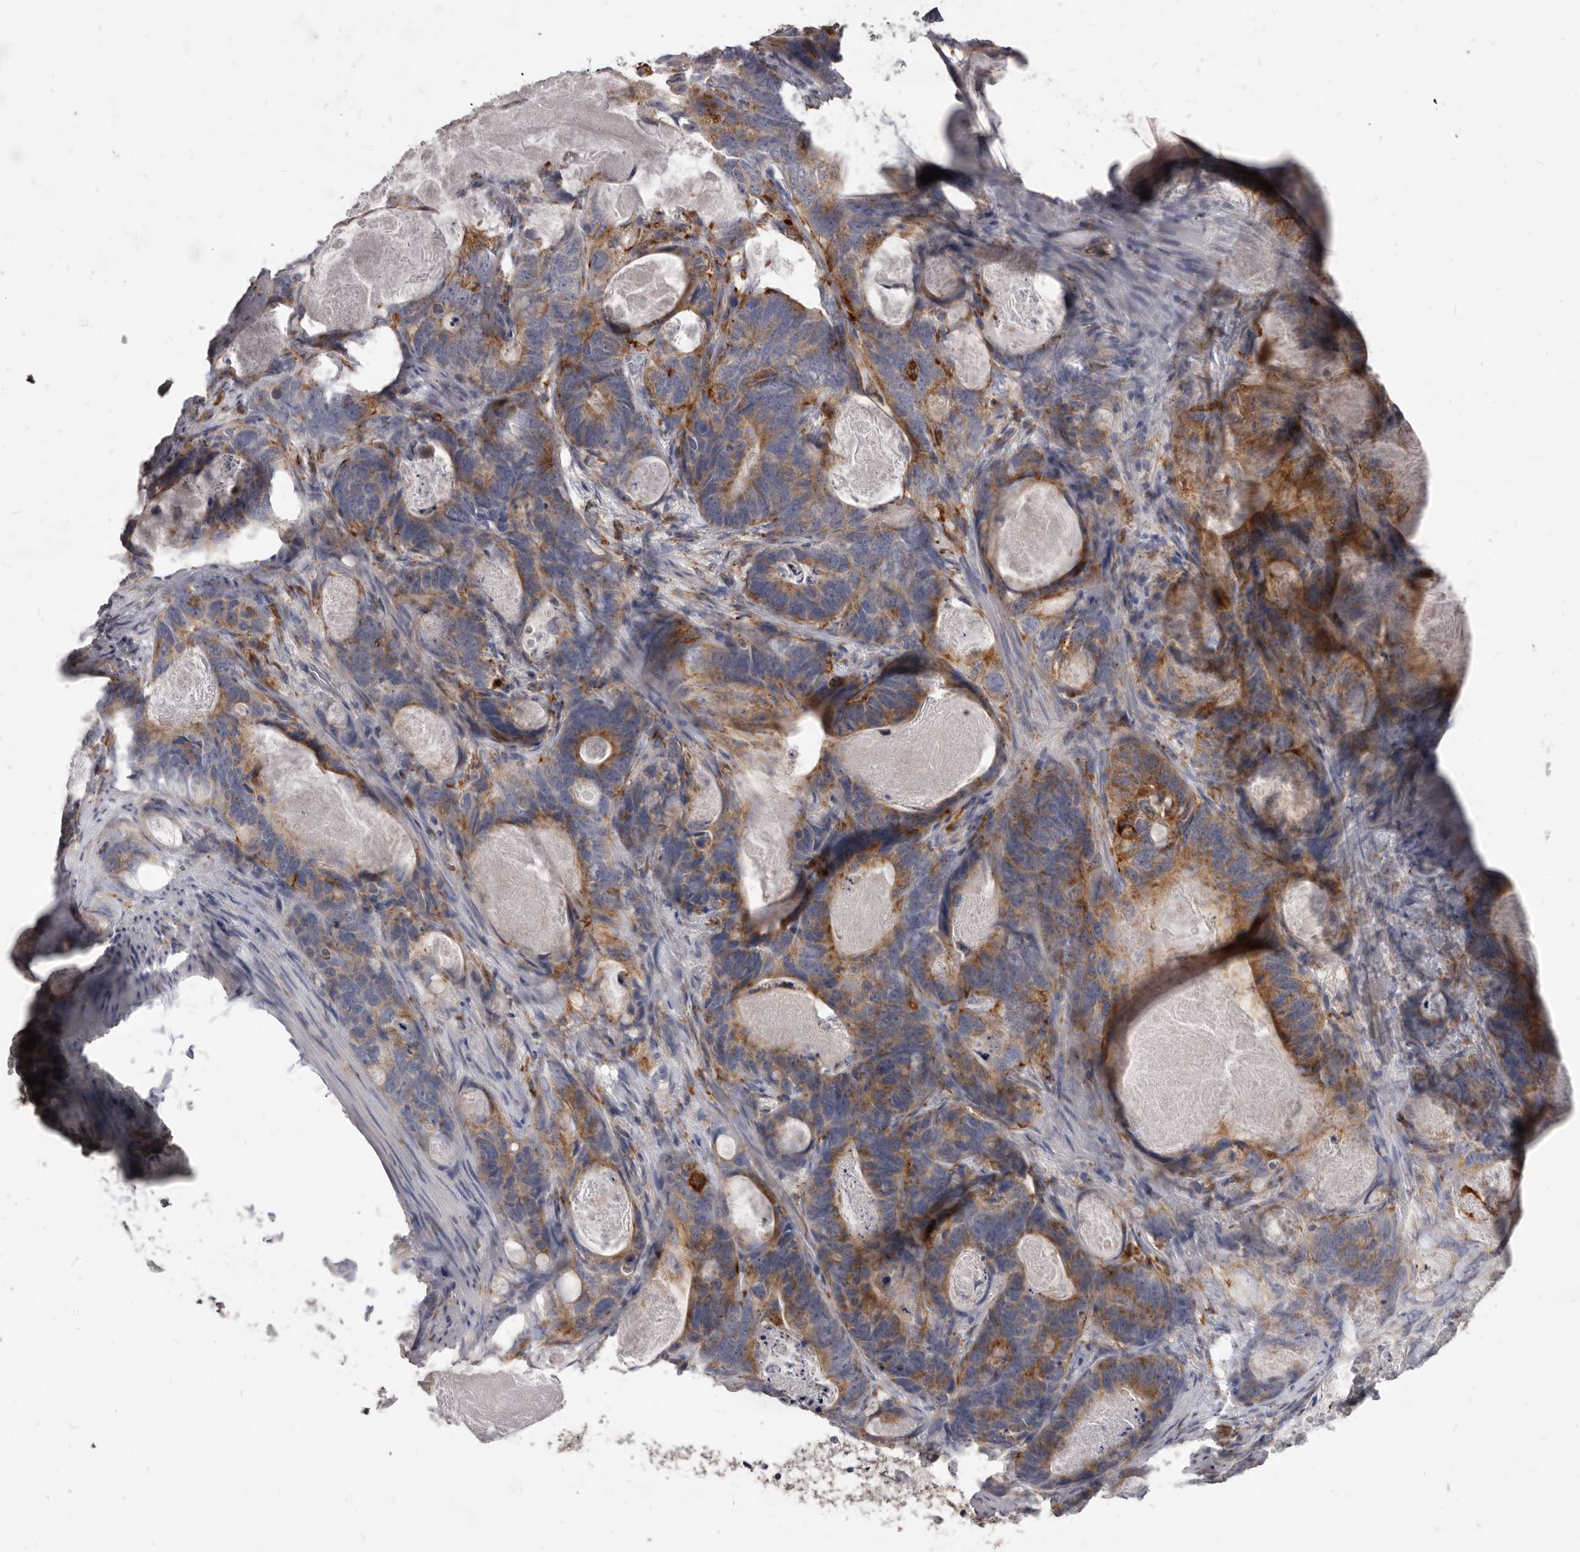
{"staining": {"intensity": "moderate", "quantity": ">75%", "location": "cytoplasmic/membranous"}, "tissue": "stomach cancer", "cell_type": "Tumor cells", "image_type": "cancer", "snomed": [{"axis": "morphology", "description": "Normal tissue, NOS"}, {"axis": "morphology", "description": "Adenocarcinoma, NOS"}, {"axis": "topography", "description": "Stomach"}], "caption": "Tumor cells reveal medium levels of moderate cytoplasmic/membranous positivity in about >75% of cells in stomach adenocarcinoma.", "gene": "PI4K2A", "patient": {"sex": "female", "age": 89}}